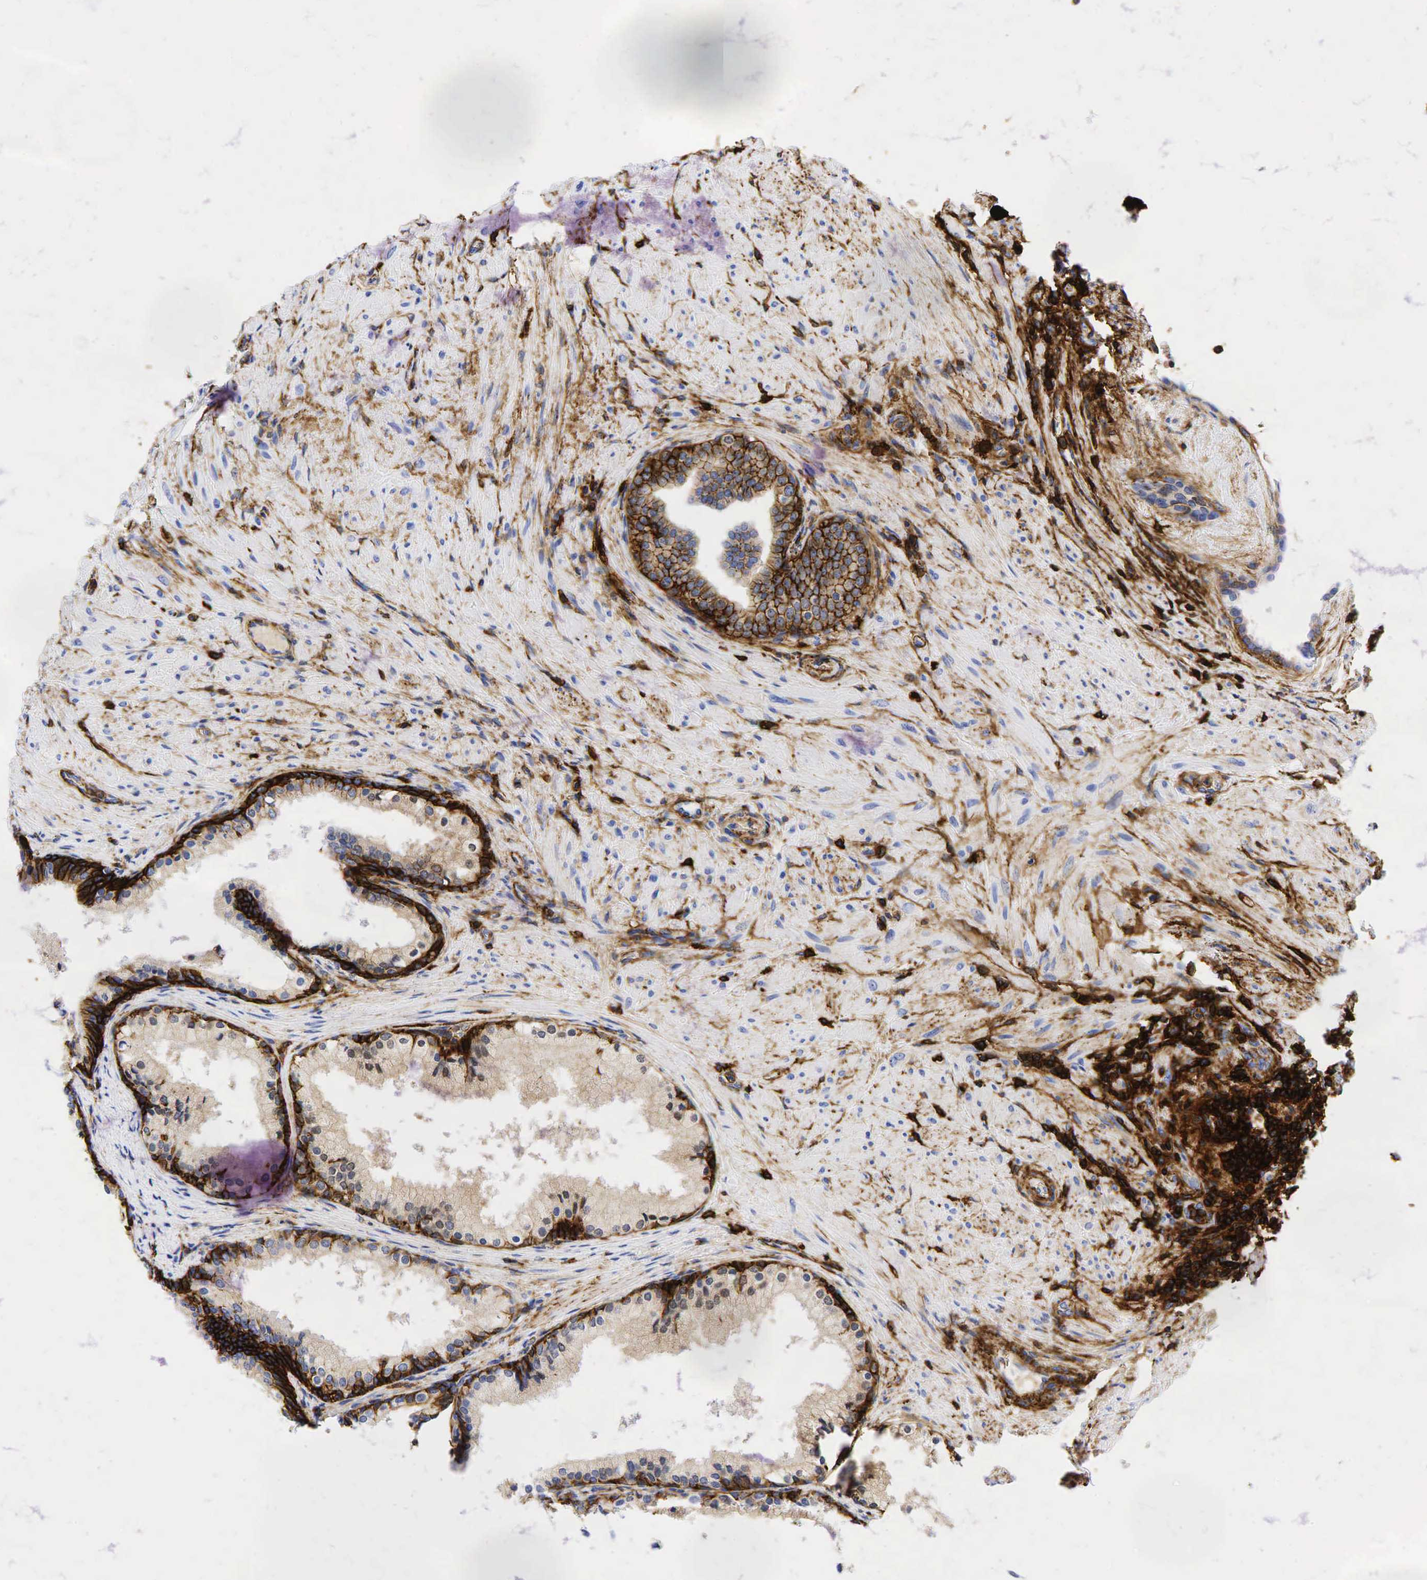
{"staining": {"intensity": "strong", "quantity": "25%-75%", "location": "cytoplasmic/membranous"}, "tissue": "prostate", "cell_type": "Glandular cells", "image_type": "normal", "snomed": [{"axis": "morphology", "description": "Normal tissue, NOS"}, {"axis": "topography", "description": "Prostate"}], "caption": "The image exhibits immunohistochemical staining of unremarkable prostate. There is strong cytoplasmic/membranous staining is present in about 25%-75% of glandular cells.", "gene": "CD44", "patient": {"sex": "male", "age": 65}}